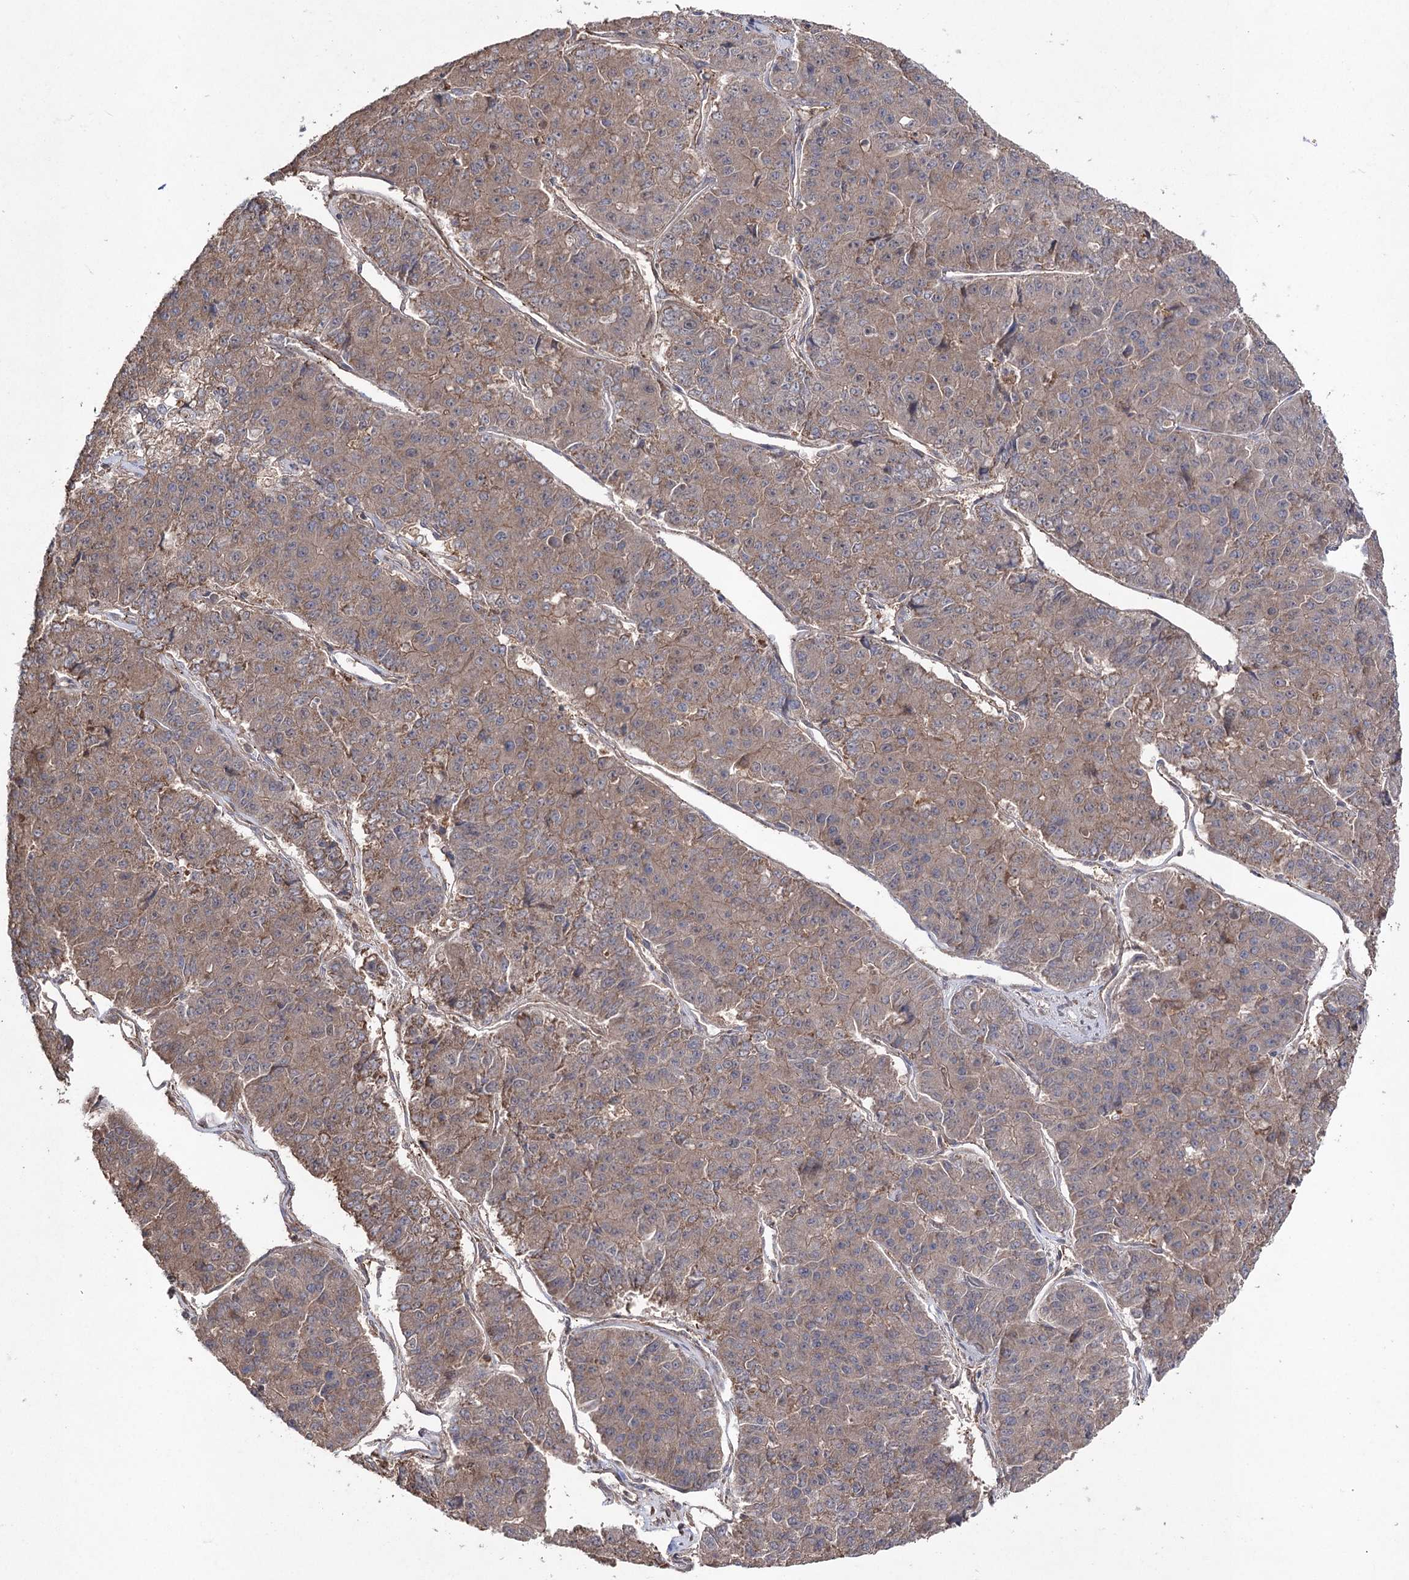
{"staining": {"intensity": "weak", "quantity": ">75%", "location": "cytoplasmic/membranous"}, "tissue": "pancreatic cancer", "cell_type": "Tumor cells", "image_type": "cancer", "snomed": [{"axis": "morphology", "description": "Adenocarcinoma, NOS"}, {"axis": "topography", "description": "Pancreas"}], "caption": "Immunohistochemistry (IHC) histopathology image of adenocarcinoma (pancreatic) stained for a protein (brown), which exhibits low levels of weak cytoplasmic/membranous expression in approximately >75% of tumor cells.", "gene": "LARS2", "patient": {"sex": "male", "age": 50}}